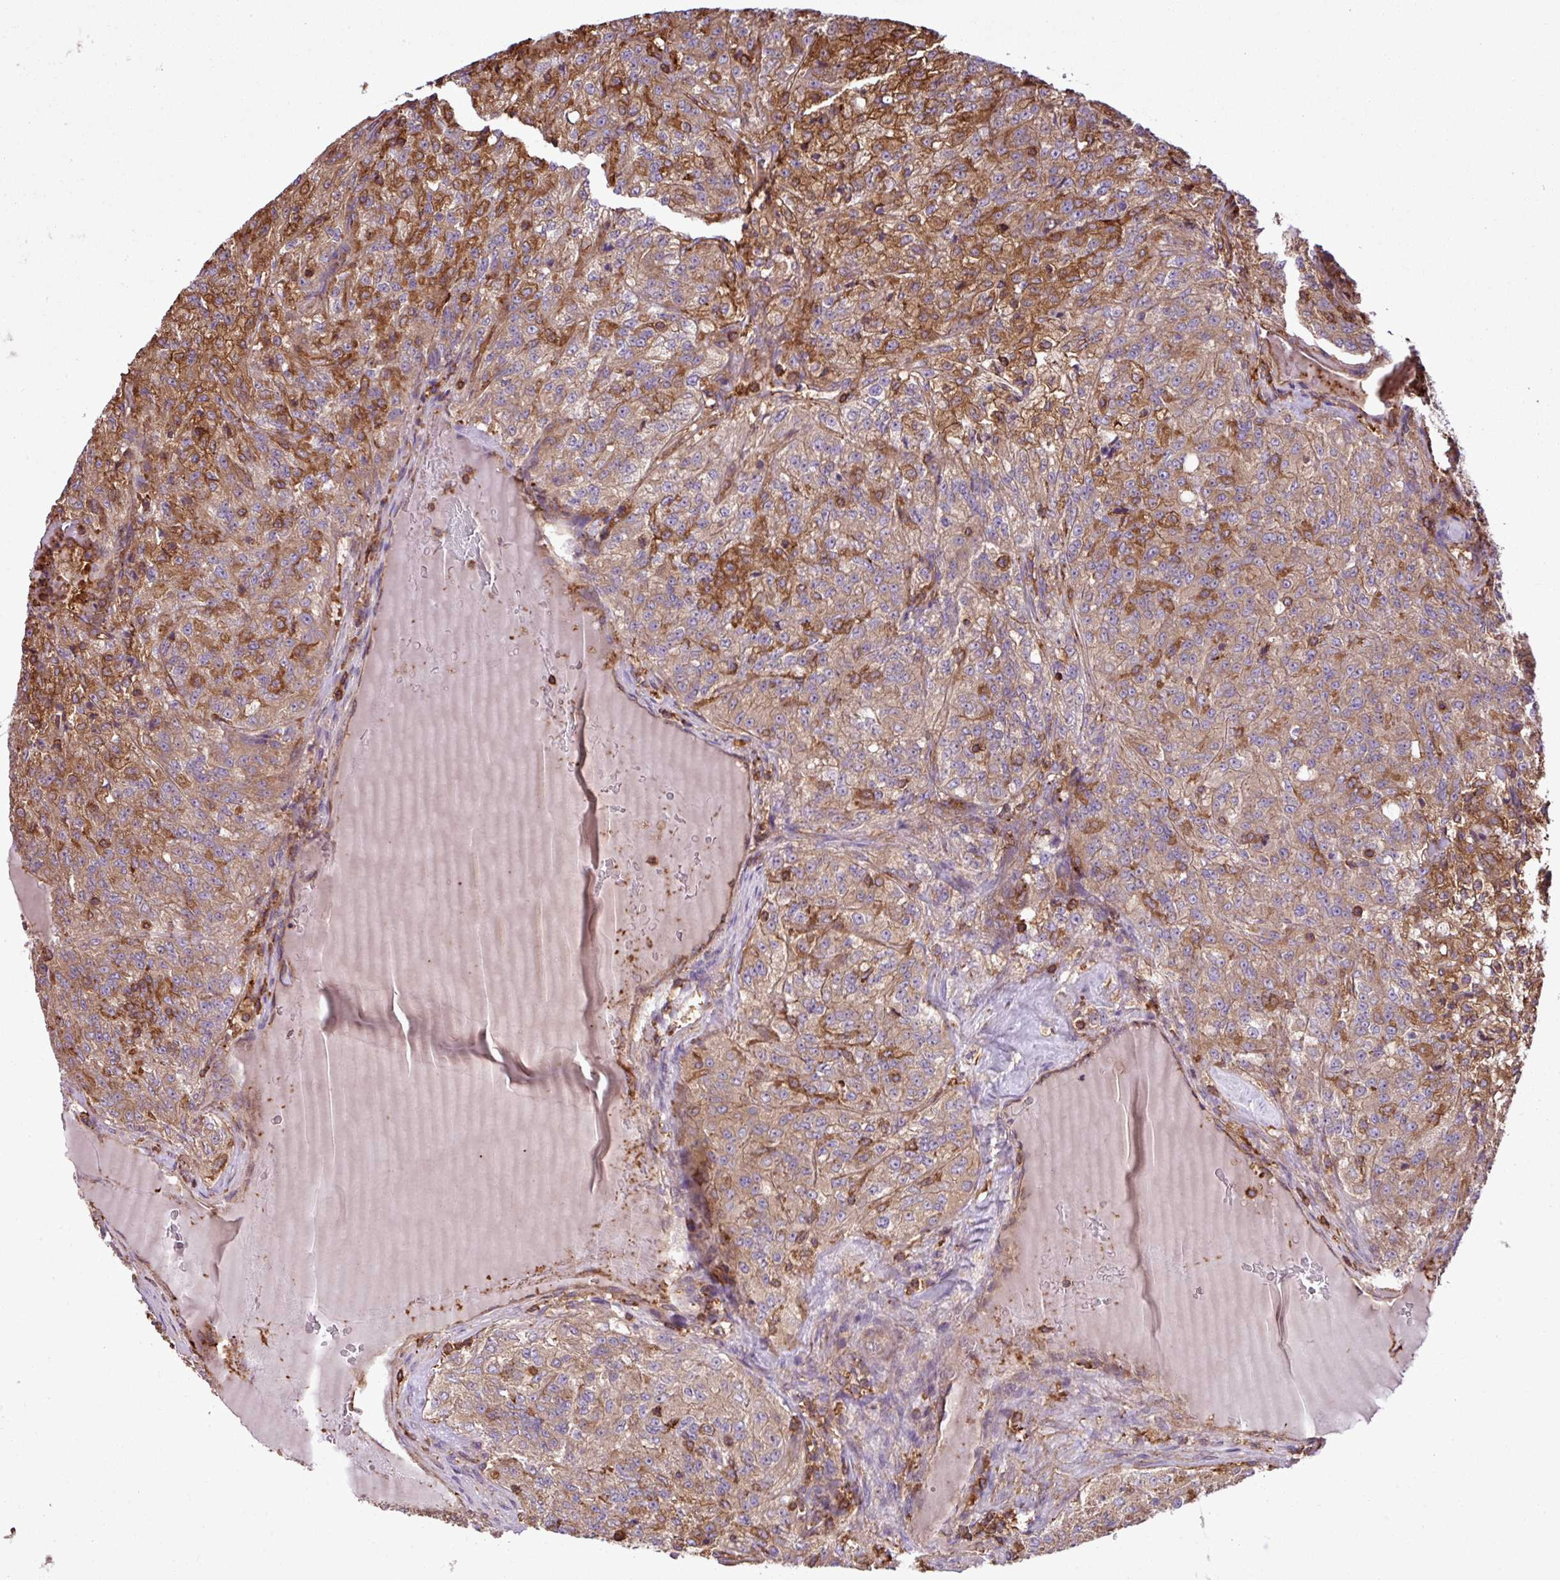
{"staining": {"intensity": "weak", "quantity": ">75%", "location": "cytoplasmic/membranous"}, "tissue": "renal cancer", "cell_type": "Tumor cells", "image_type": "cancer", "snomed": [{"axis": "morphology", "description": "Adenocarcinoma, NOS"}, {"axis": "topography", "description": "Kidney"}], "caption": "Brown immunohistochemical staining in human renal adenocarcinoma demonstrates weak cytoplasmic/membranous staining in approximately >75% of tumor cells.", "gene": "PGAP6", "patient": {"sex": "female", "age": 63}}